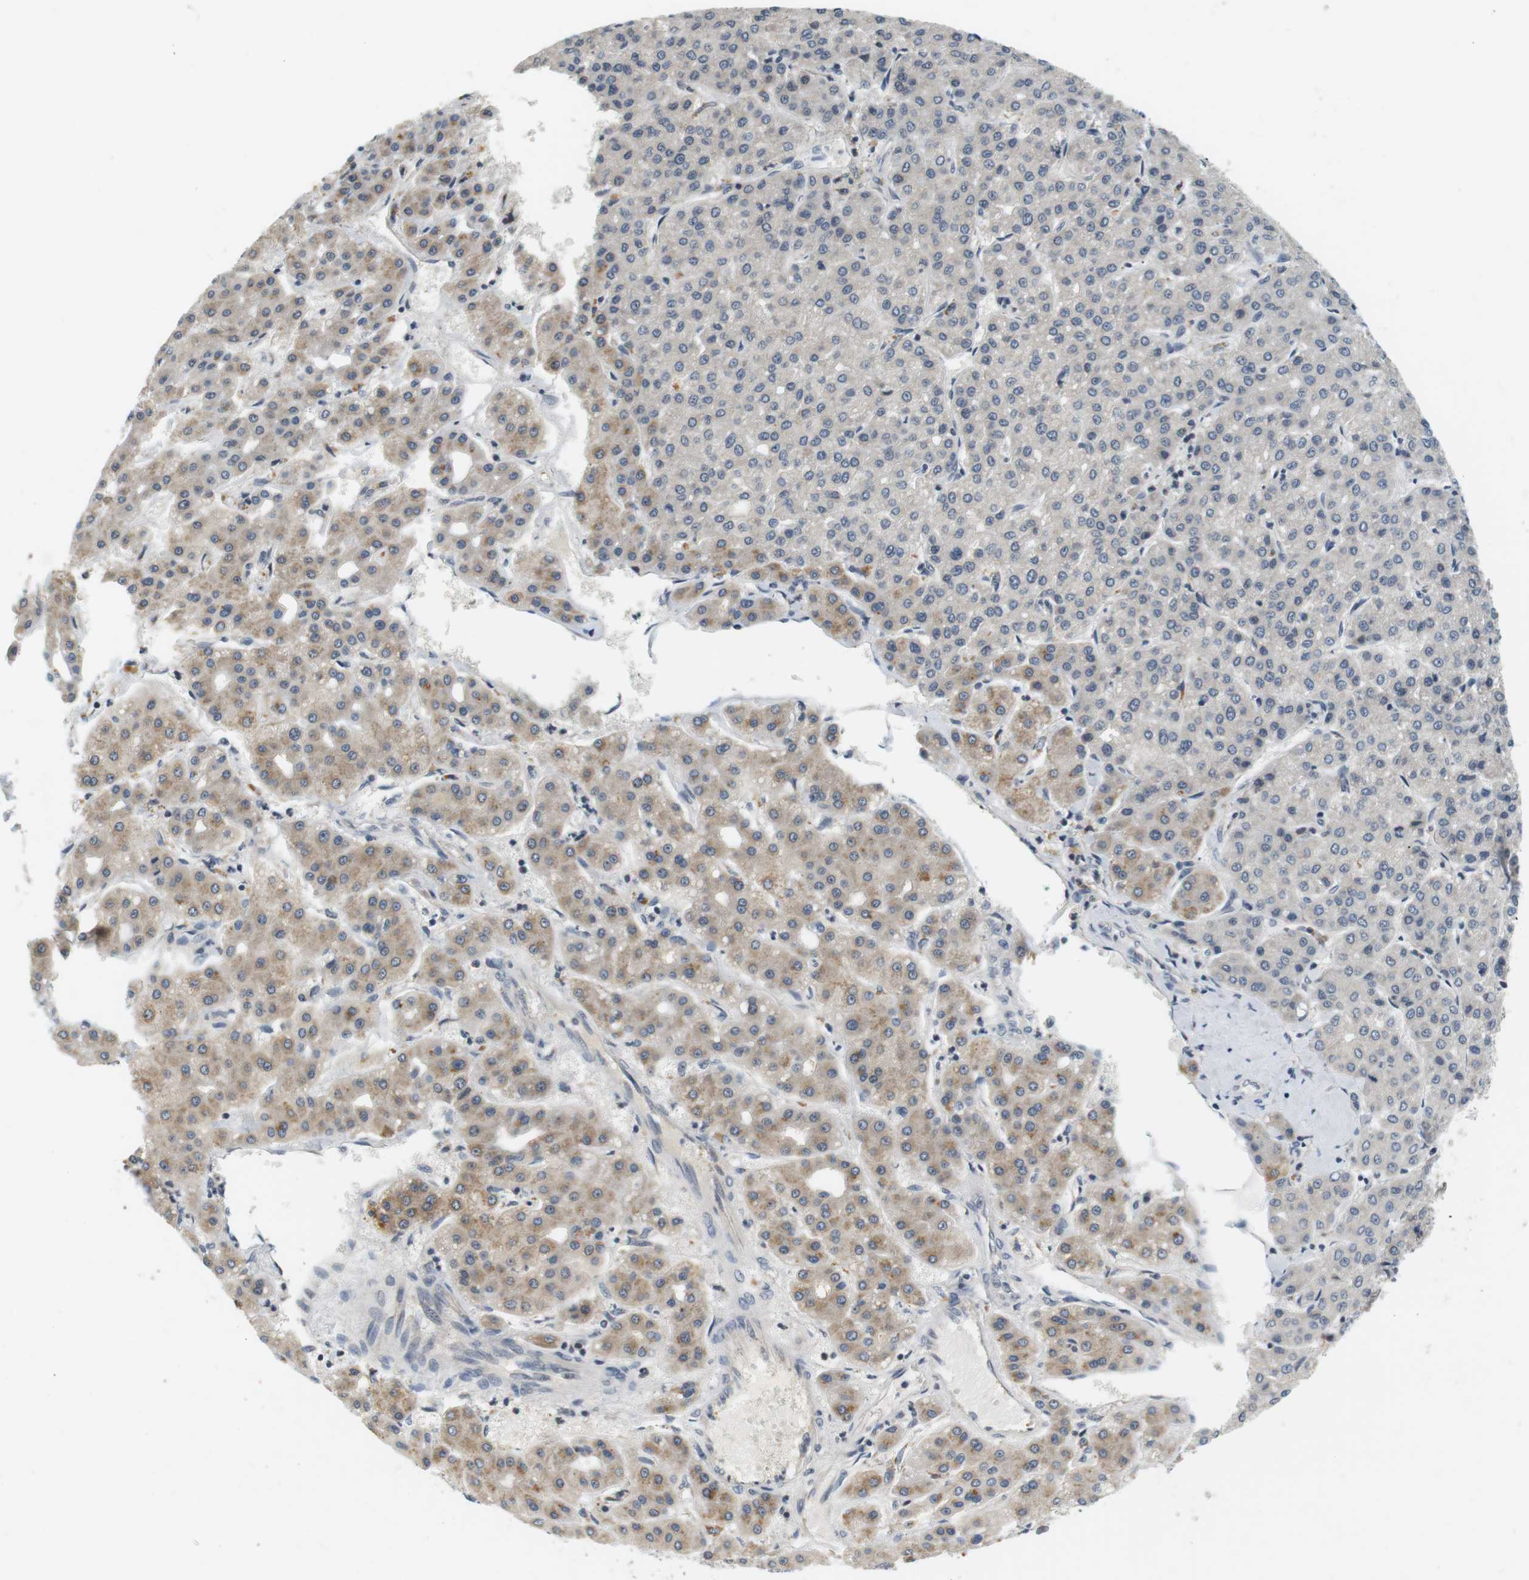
{"staining": {"intensity": "weak", "quantity": "<25%", "location": "cytoplasmic/membranous"}, "tissue": "liver cancer", "cell_type": "Tumor cells", "image_type": "cancer", "snomed": [{"axis": "morphology", "description": "Carcinoma, Hepatocellular, NOS"}, {"axis": "topography", "description": "Liver"}], "caption": "The histopathology image reveals no significant expression in tumor cells of liver hepatocellular carcinoma.", "gene": "WNT7A", "patient": {"sex": "male", "age": 65}}